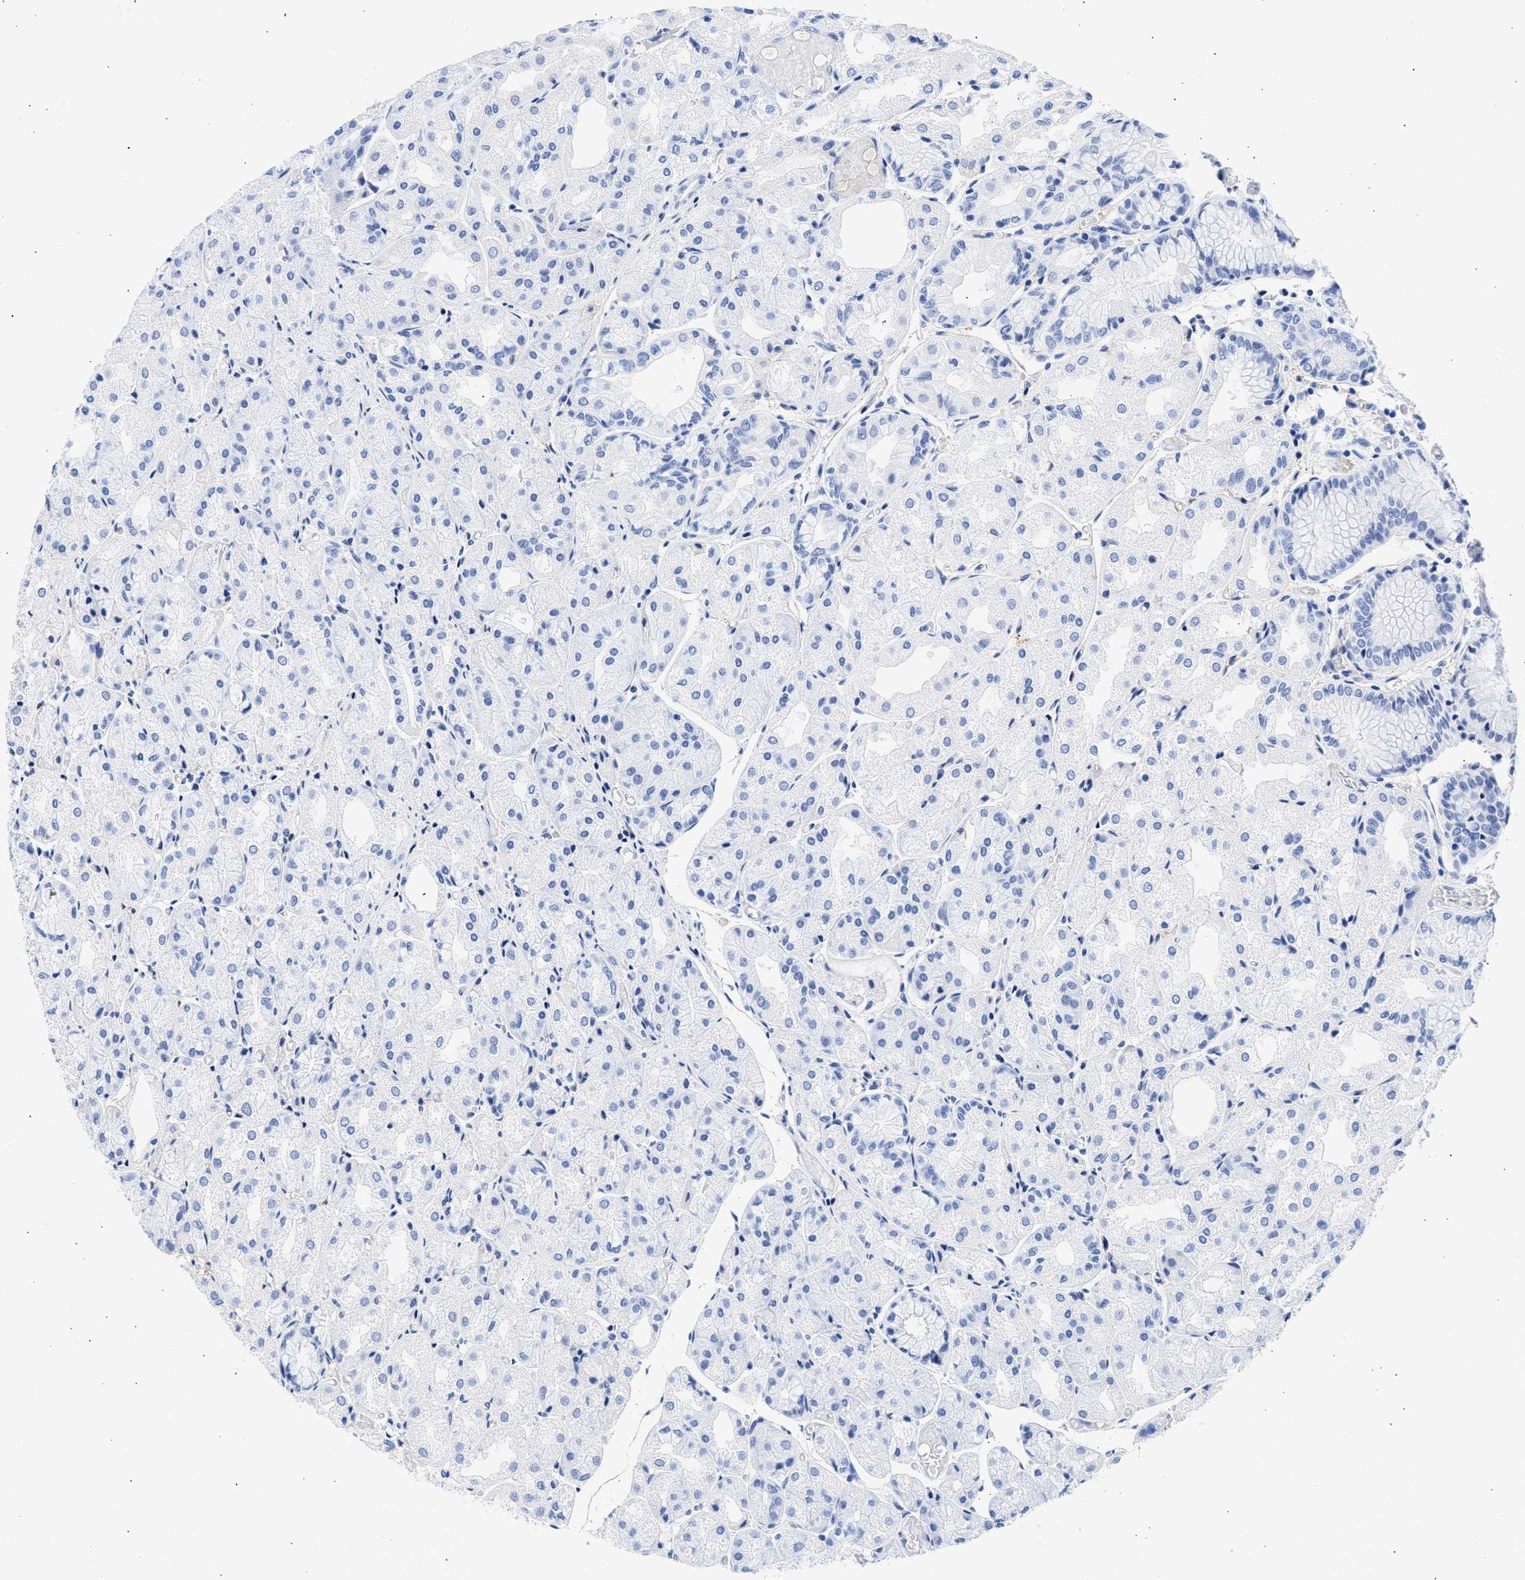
{"staining": {"intensity": "negative", "quantity": "none", "location": "none"}, "tissue": "stomach", "cell_type": "Glandular cells", "image_type": "normal", "snomed": [{"axis": "morphology", "description": "Normal tissue, NOS"}, {"axis": "topography", "description": "Stomach, upper"}], "caption": "IHC image of normal human stomach stained for a protein (brown), which shows no staining in glandular cells. (DAB (3,3'-diaminobenzidine) immunohistochemistry with hematoxylin counter stain).", "gene": "RSPH1", "patient": {"sex": "male", "age": 72}}